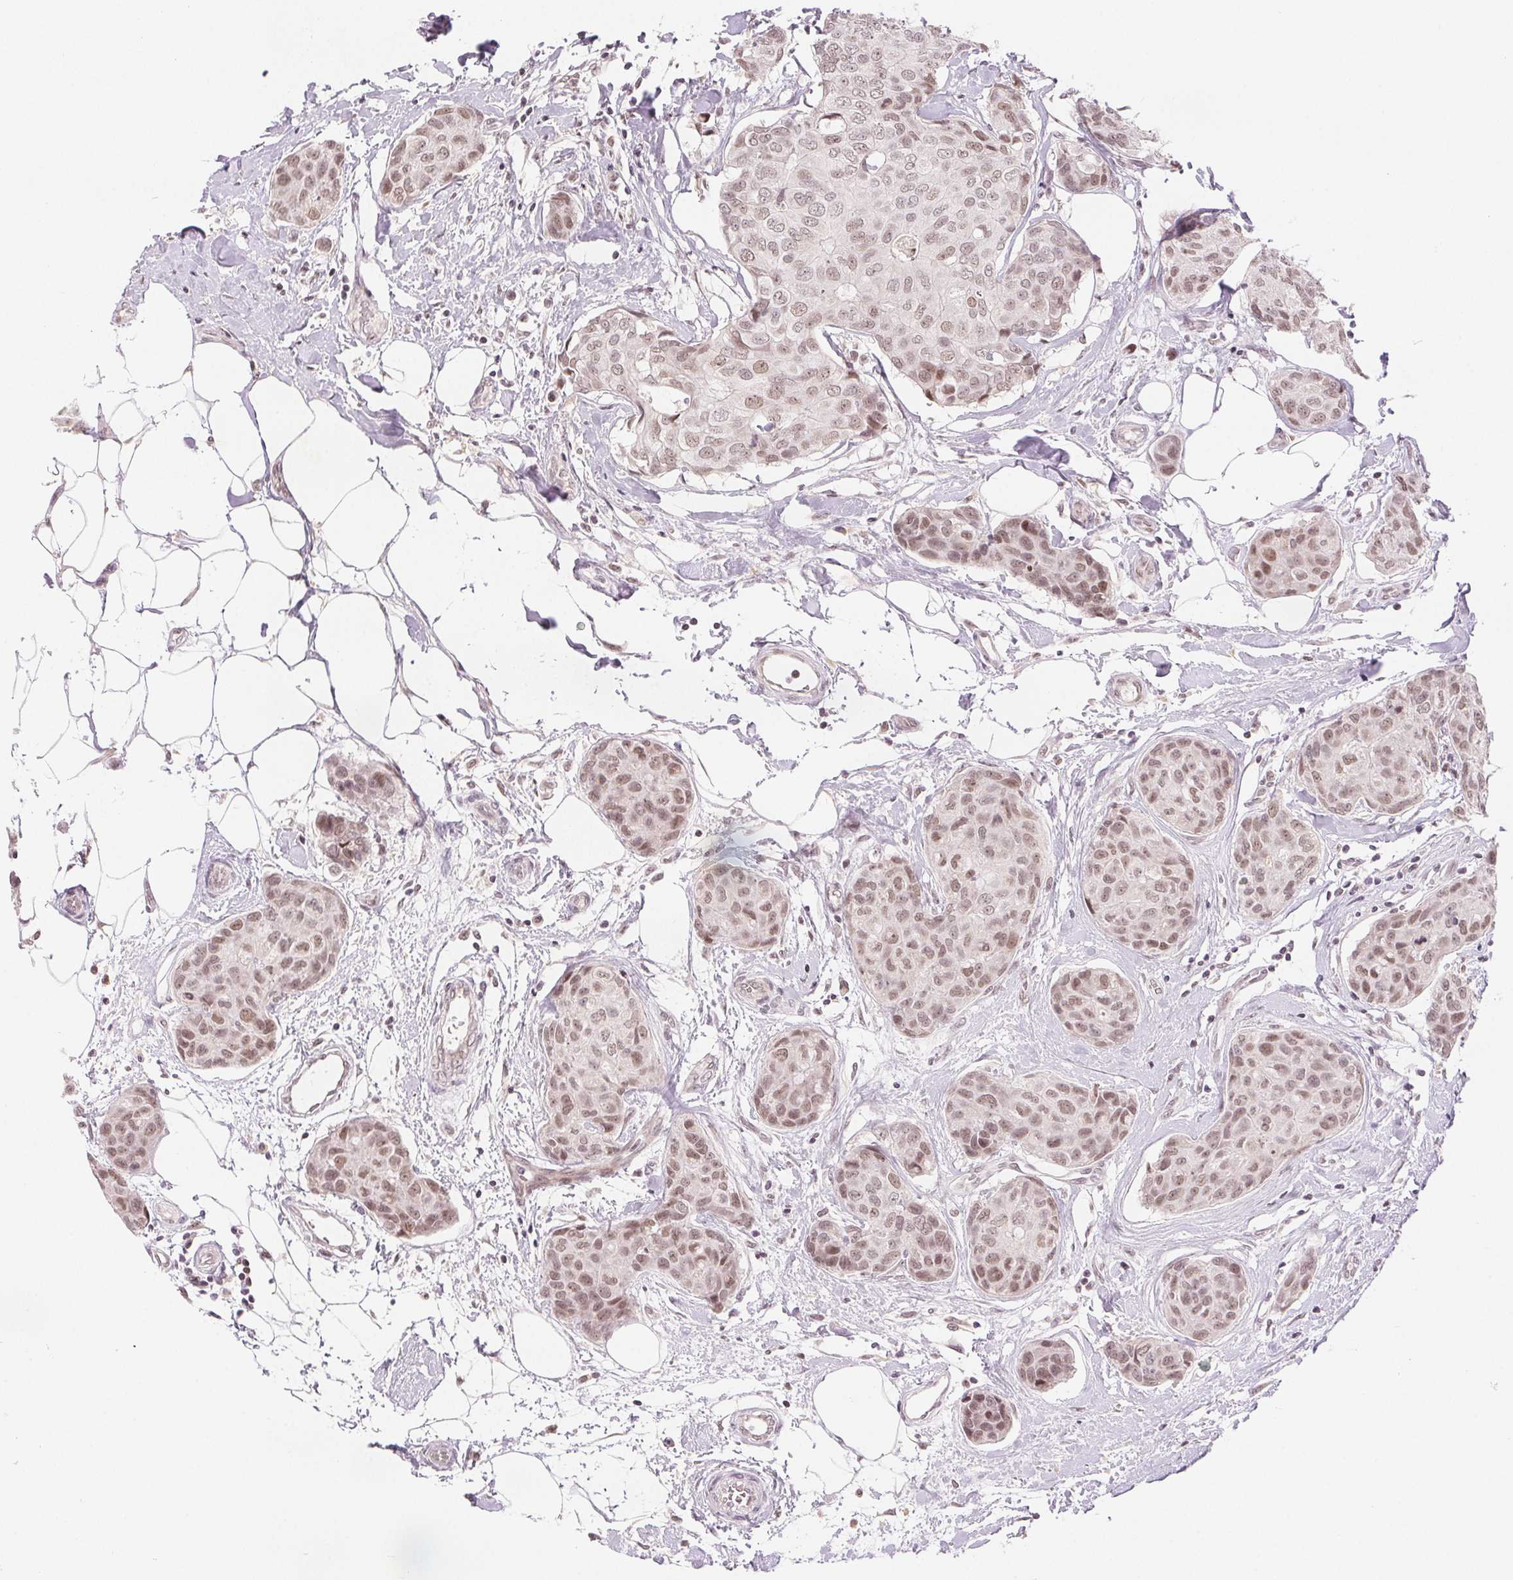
{"staining": {"intensity": "weak", "quantity": ">75%", "location": "nuclear"}, "tissue": "breast cancer", "cell_type": "Tumor cells", "image_type": "cancer", "snomed": [{"axis": "morphology", "description": "Duct carcinoma"}, {"axis": "topography", "description": "Breast"}], "caption": "The image displays a brown stain indicating the presence of a protein in the nuclear of tumor cells in breast intraductal carcinoma.", "gene": "DEK", "patient": {"sex": "female", "age": 80}}